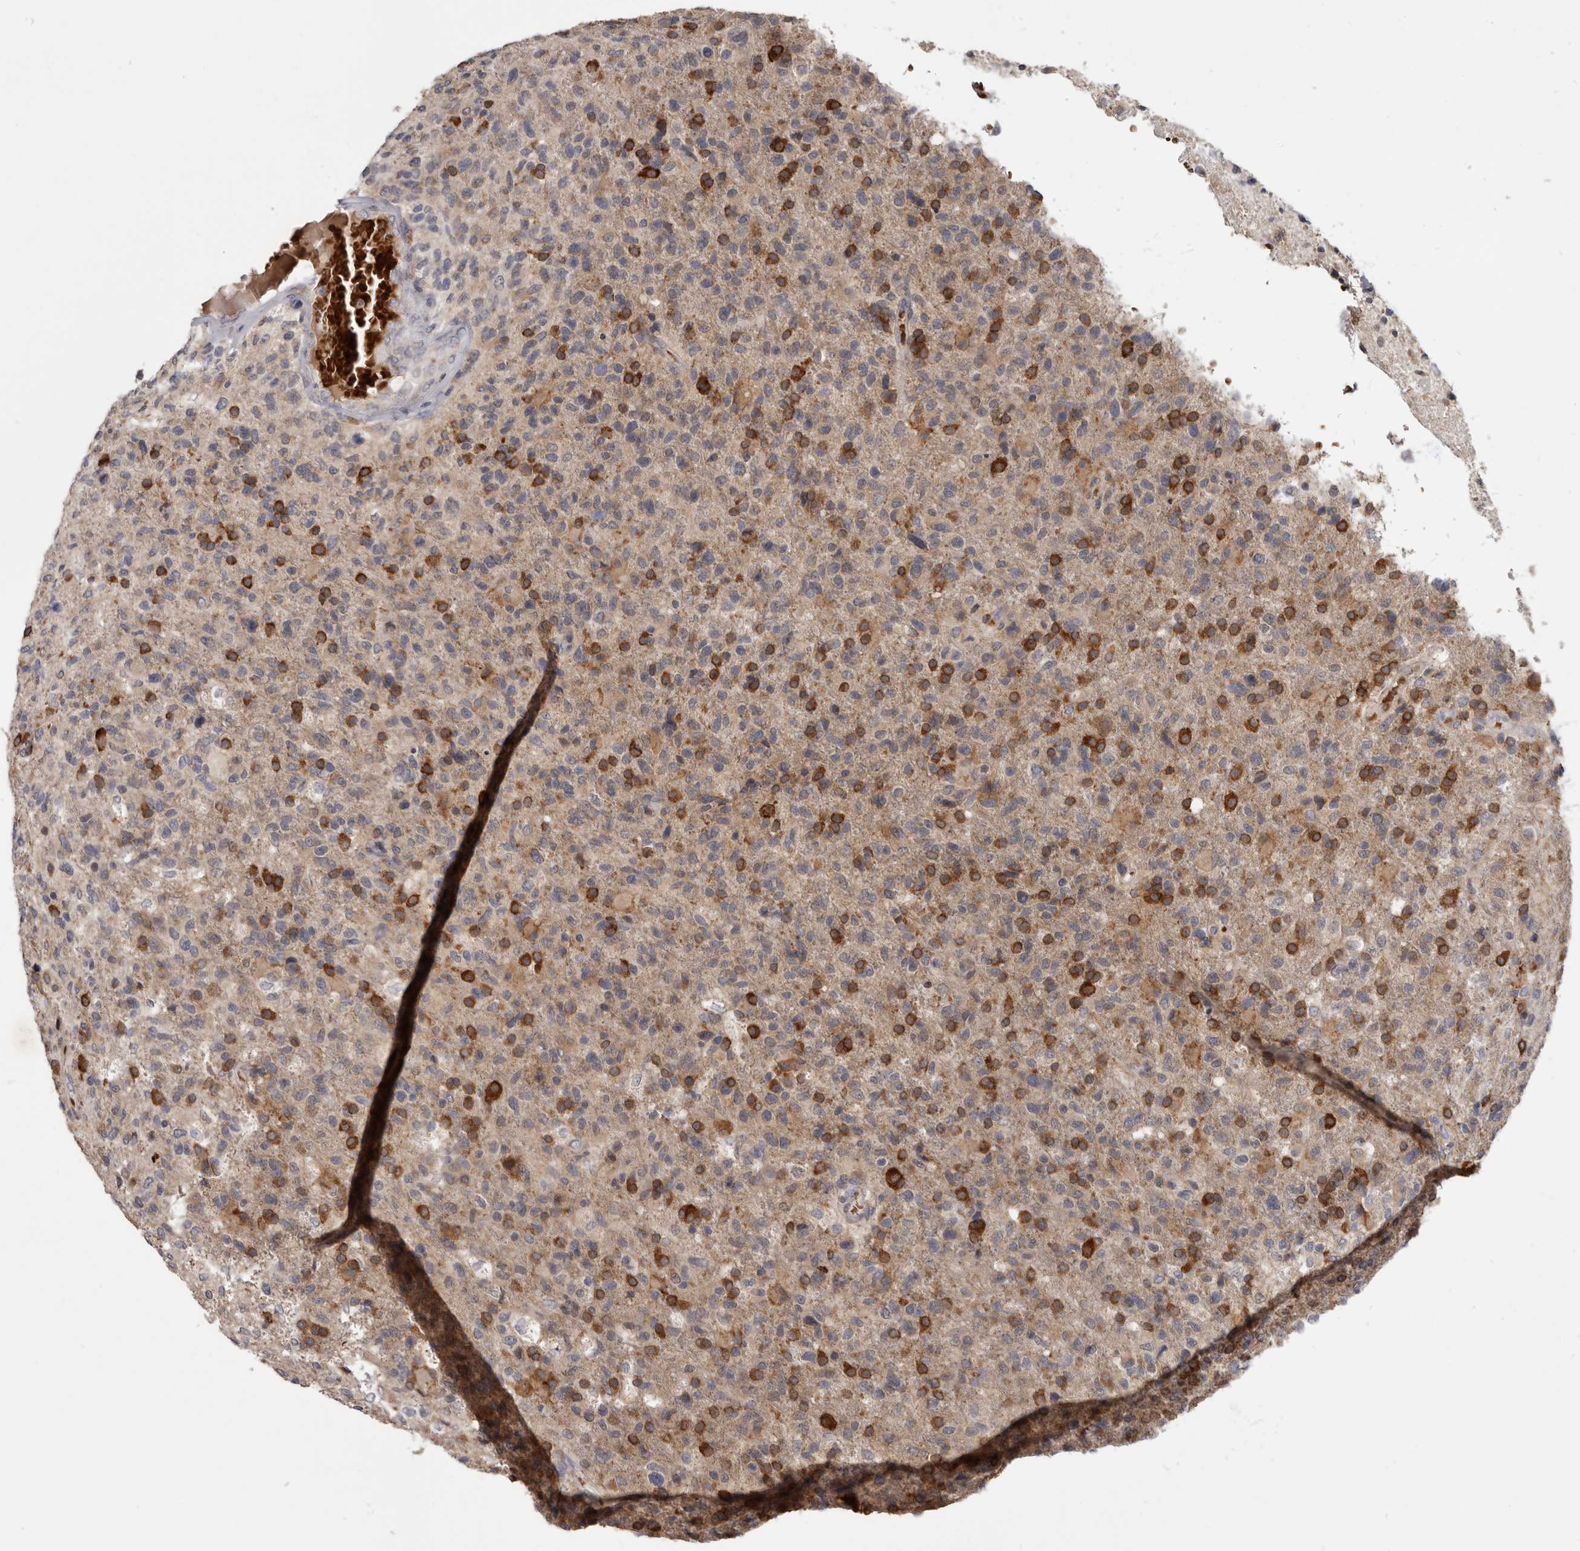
{"staining": {"intensity": "strong", "quantity": "<25%", "location": "cytoplasmic/membranous"}, "tissue": "glioma", "cell_type": "Tumor cells", "image_type": "cancer", "snomed": [{"axis": "morphology", "description": "Glioma, malignant, High grade"}, {"axis": "topography", "description": "Brain"}], "caption": "This image demonstrates immunohistochemistry staining of human malignant glioma (high-grade), with medium strong cytoplasmic/membranous expression in approximately <25% of tumor cells.", "gene": "NENF", "patient": {"sex": "male", "age": 72}}